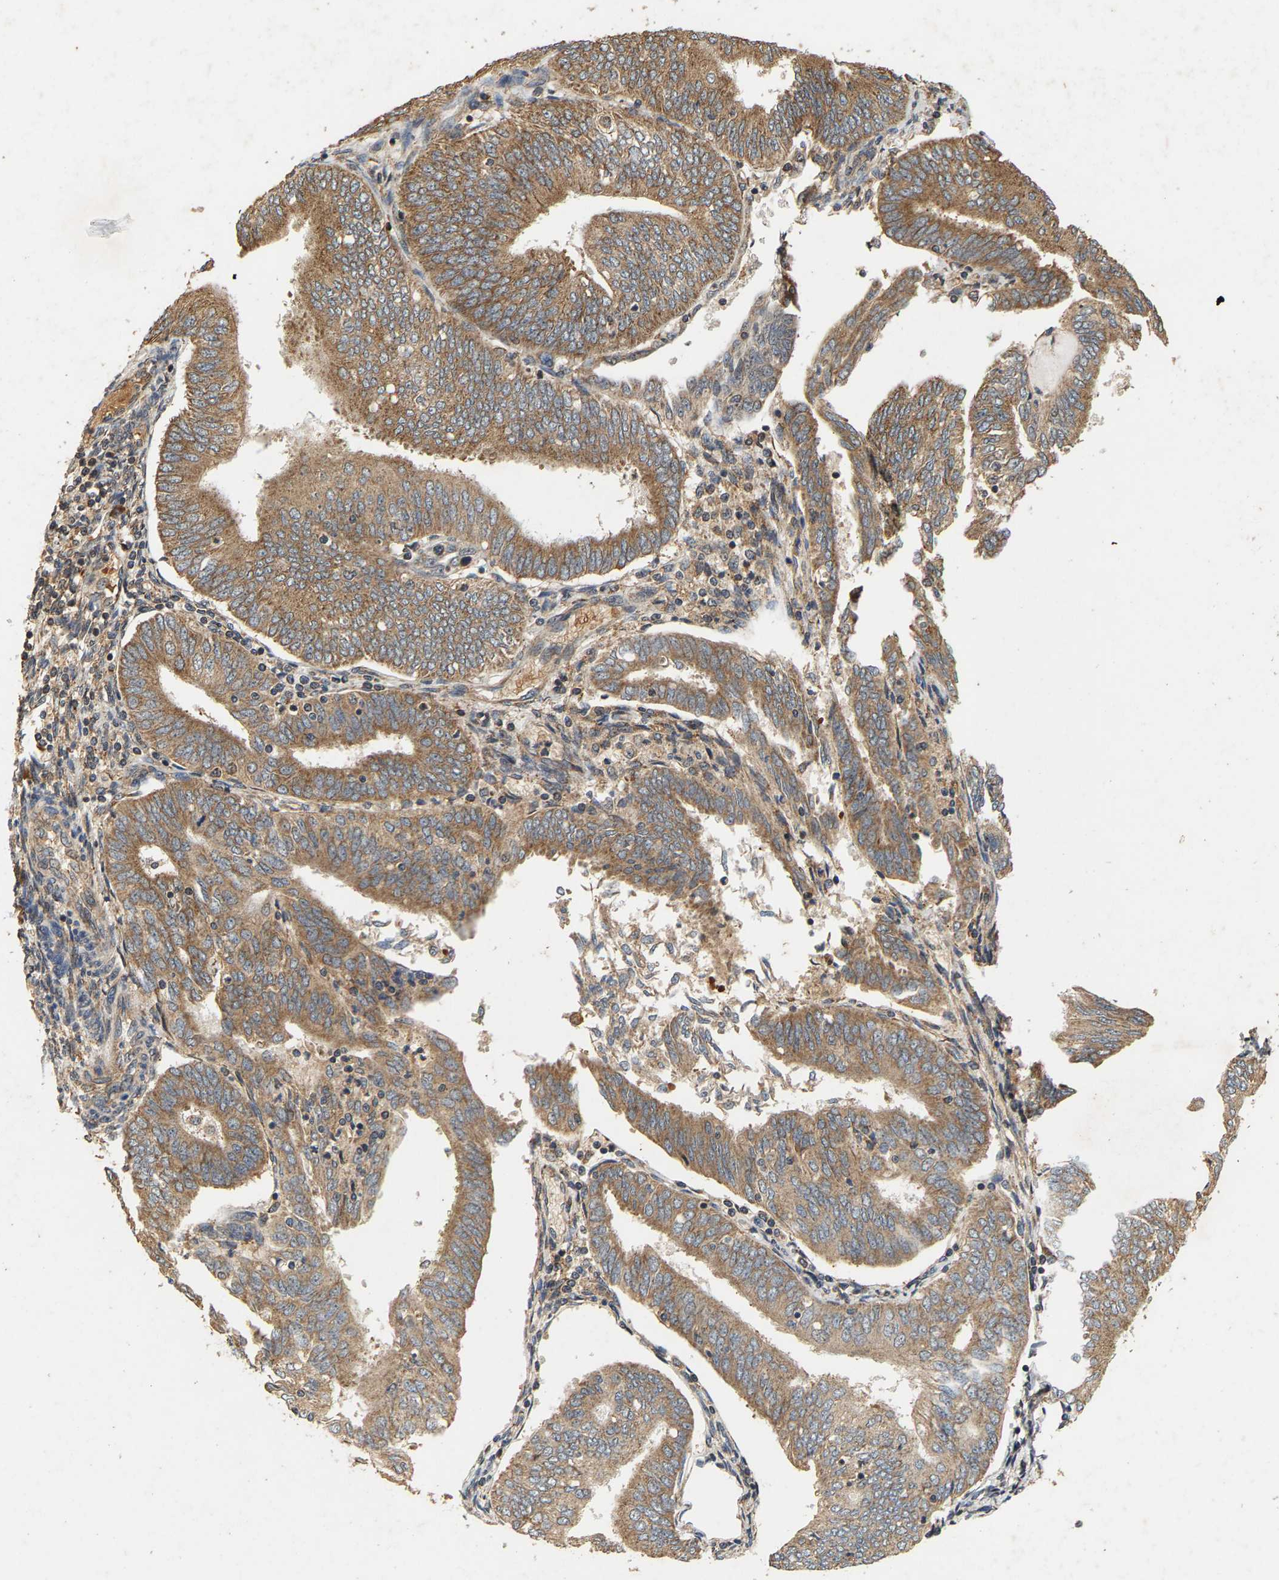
{"staining": {"intensity": "moderate", "quantity": ">75%", "location": "cytoplasmic/membranous"}, "tissue": "endometrial cancer", "cell_type": "Tumor cells", "image_type": "cancer", "snomed": [{"axis": "morphology", "description": "Adenocarcinoma, NOS"}, {"axis": "topography", "description": "Endometrium"}], "caption": "Immunohistochemical staining of endometrial adenocarcinoma reveals medium levels of moderate cytoplasmic/membranous expression in approximately >75% of tumor cells. (DAB (3,3'-diaminobenzidine) IHC, brown staining for protein, blue staining for nuclei).", "gene": "CIDEC", "patient": {"sex": "female", "age": 58}}